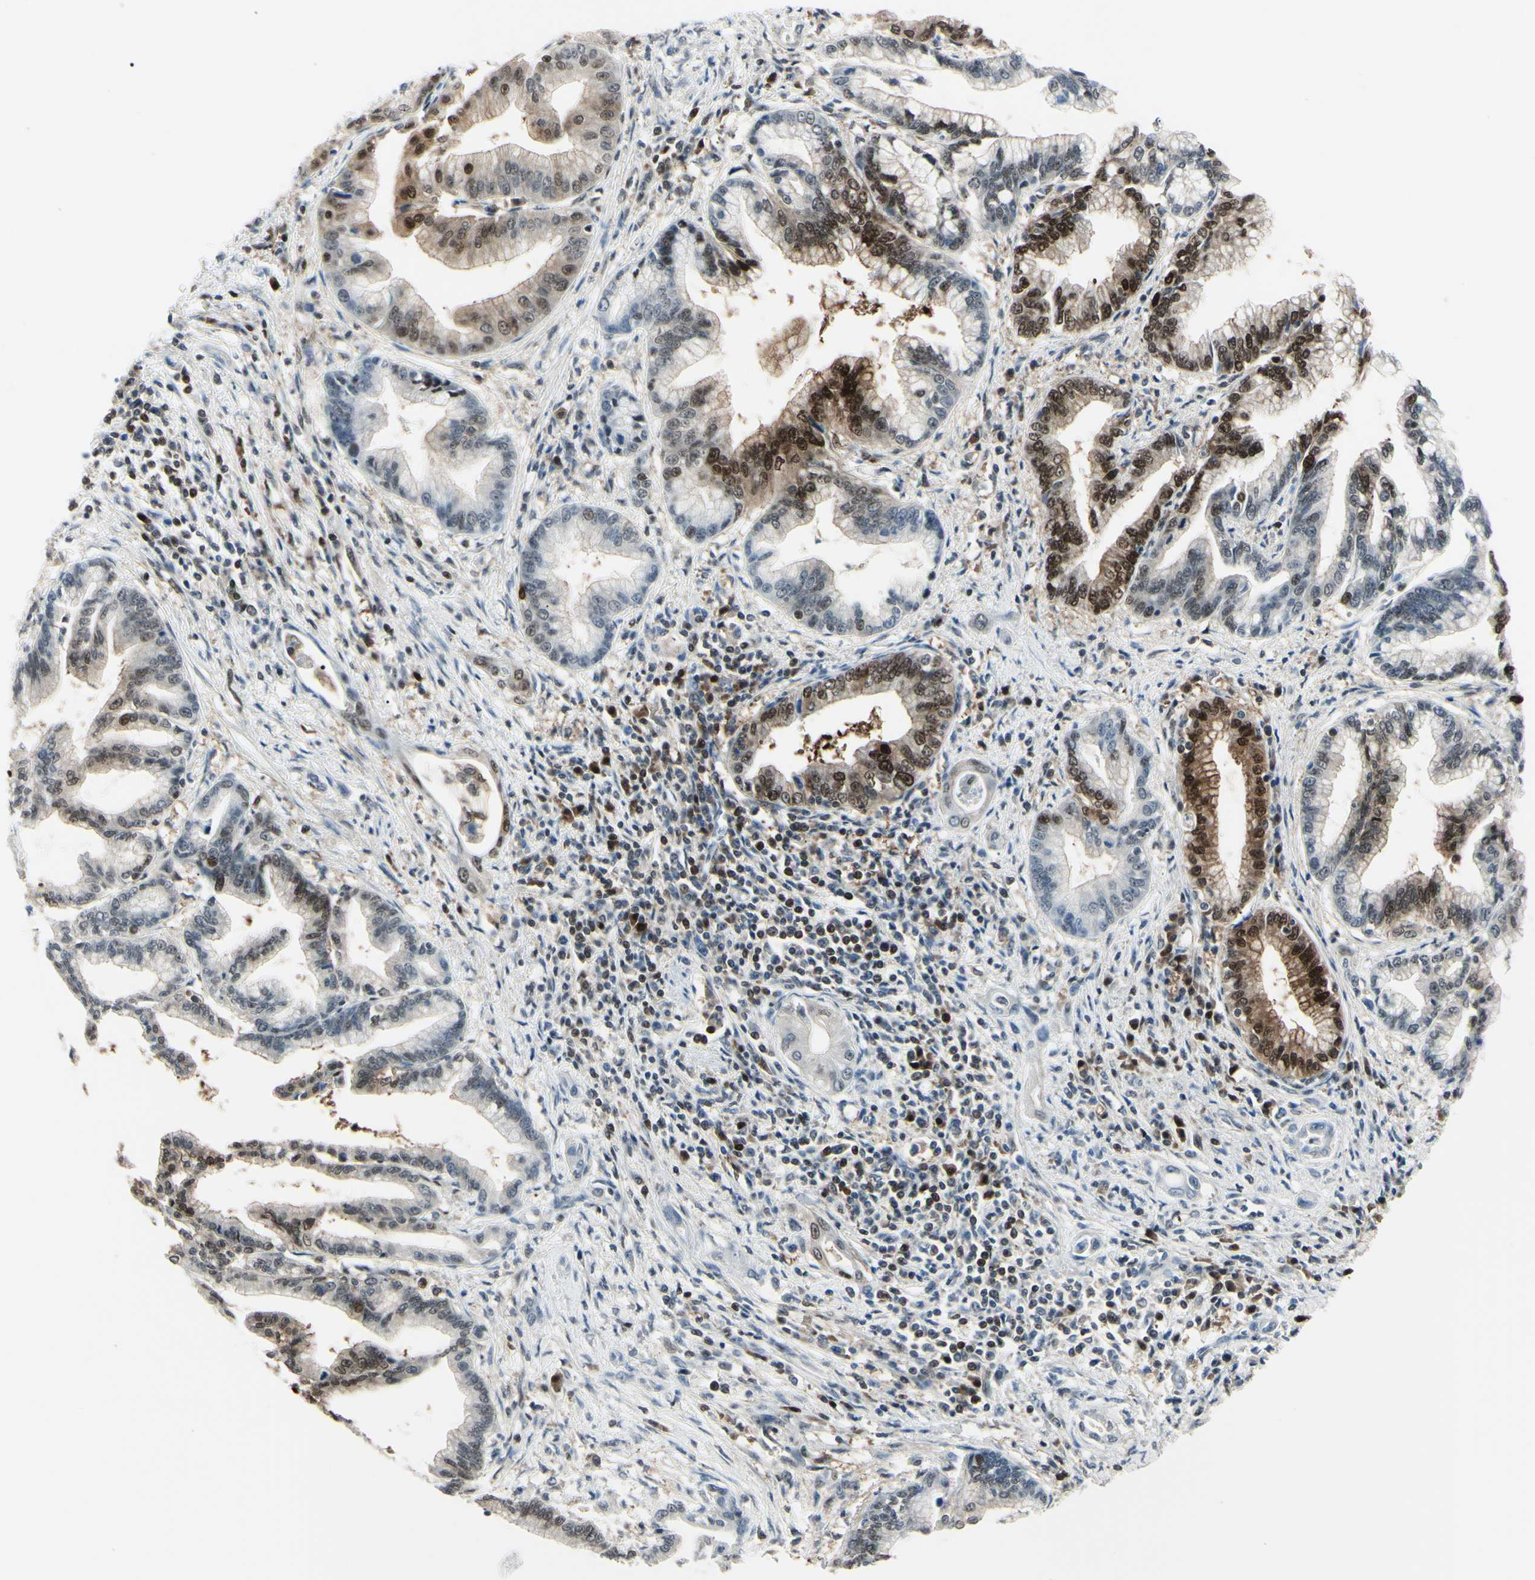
{"staining": {"intensity": "moderate", "quantity": "25%-75%", "location": "cytoplasmic/membranous,nuclear"}, "tissue": "pancreatic cancer", "cell_type": "Tumor cells", "image_type": "cancer", "snomed": [{"axis": "morphology", "description": "Adenocarcinoma, NOS"}, {"axis": "topography", "description": "Pancreas"}], "caption": "Moderate cytoplasmic/membranous and nuclear protein staining is appreciated in about 25%-75% of tumor cells in pancreatic cancer.", "gene": "PGK1", "patient": {"sex": "female", "age": 64}}